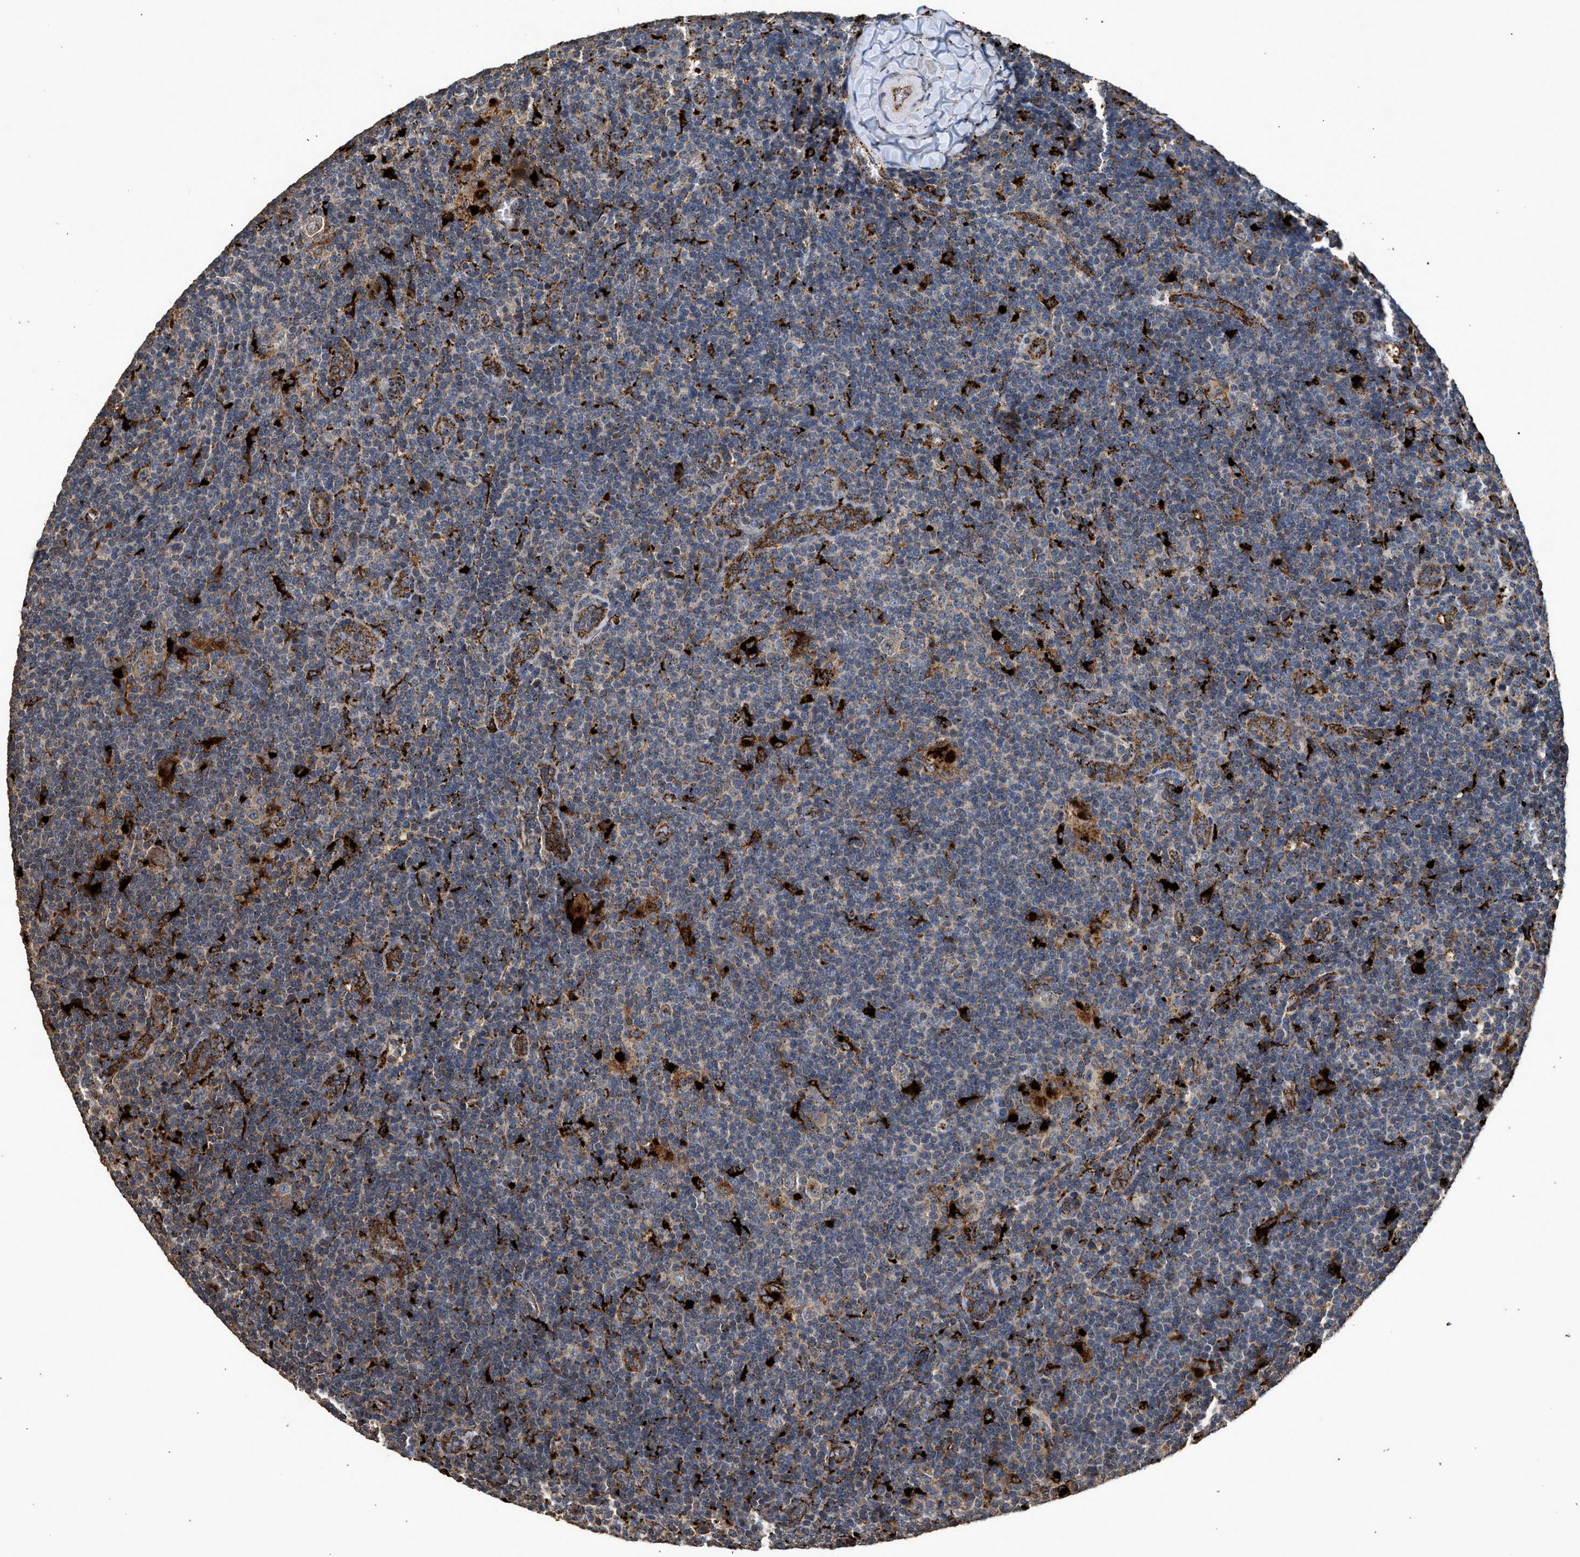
{"staining": {"intensity": "weak", "quantity": "25%-75%", "location": "cytoplasmic/membranous"}, "tissue": "lymphoma", "cell_type": "Tumor cells", "image_type": "cancer", "snomed": [{"axis": "morphology", "description": "Hodgkin's disease, NOS"}, {"axis": "topography", "description": "Lymph node"}], "caption": "Immunohistochemical staining of human lymphoma shows weak cytoplasmic/membranous protein positivity in about 25%-75% of tumor cells.", "gene": "CTSV", "patient": {"sex": "female", "age": 57}}